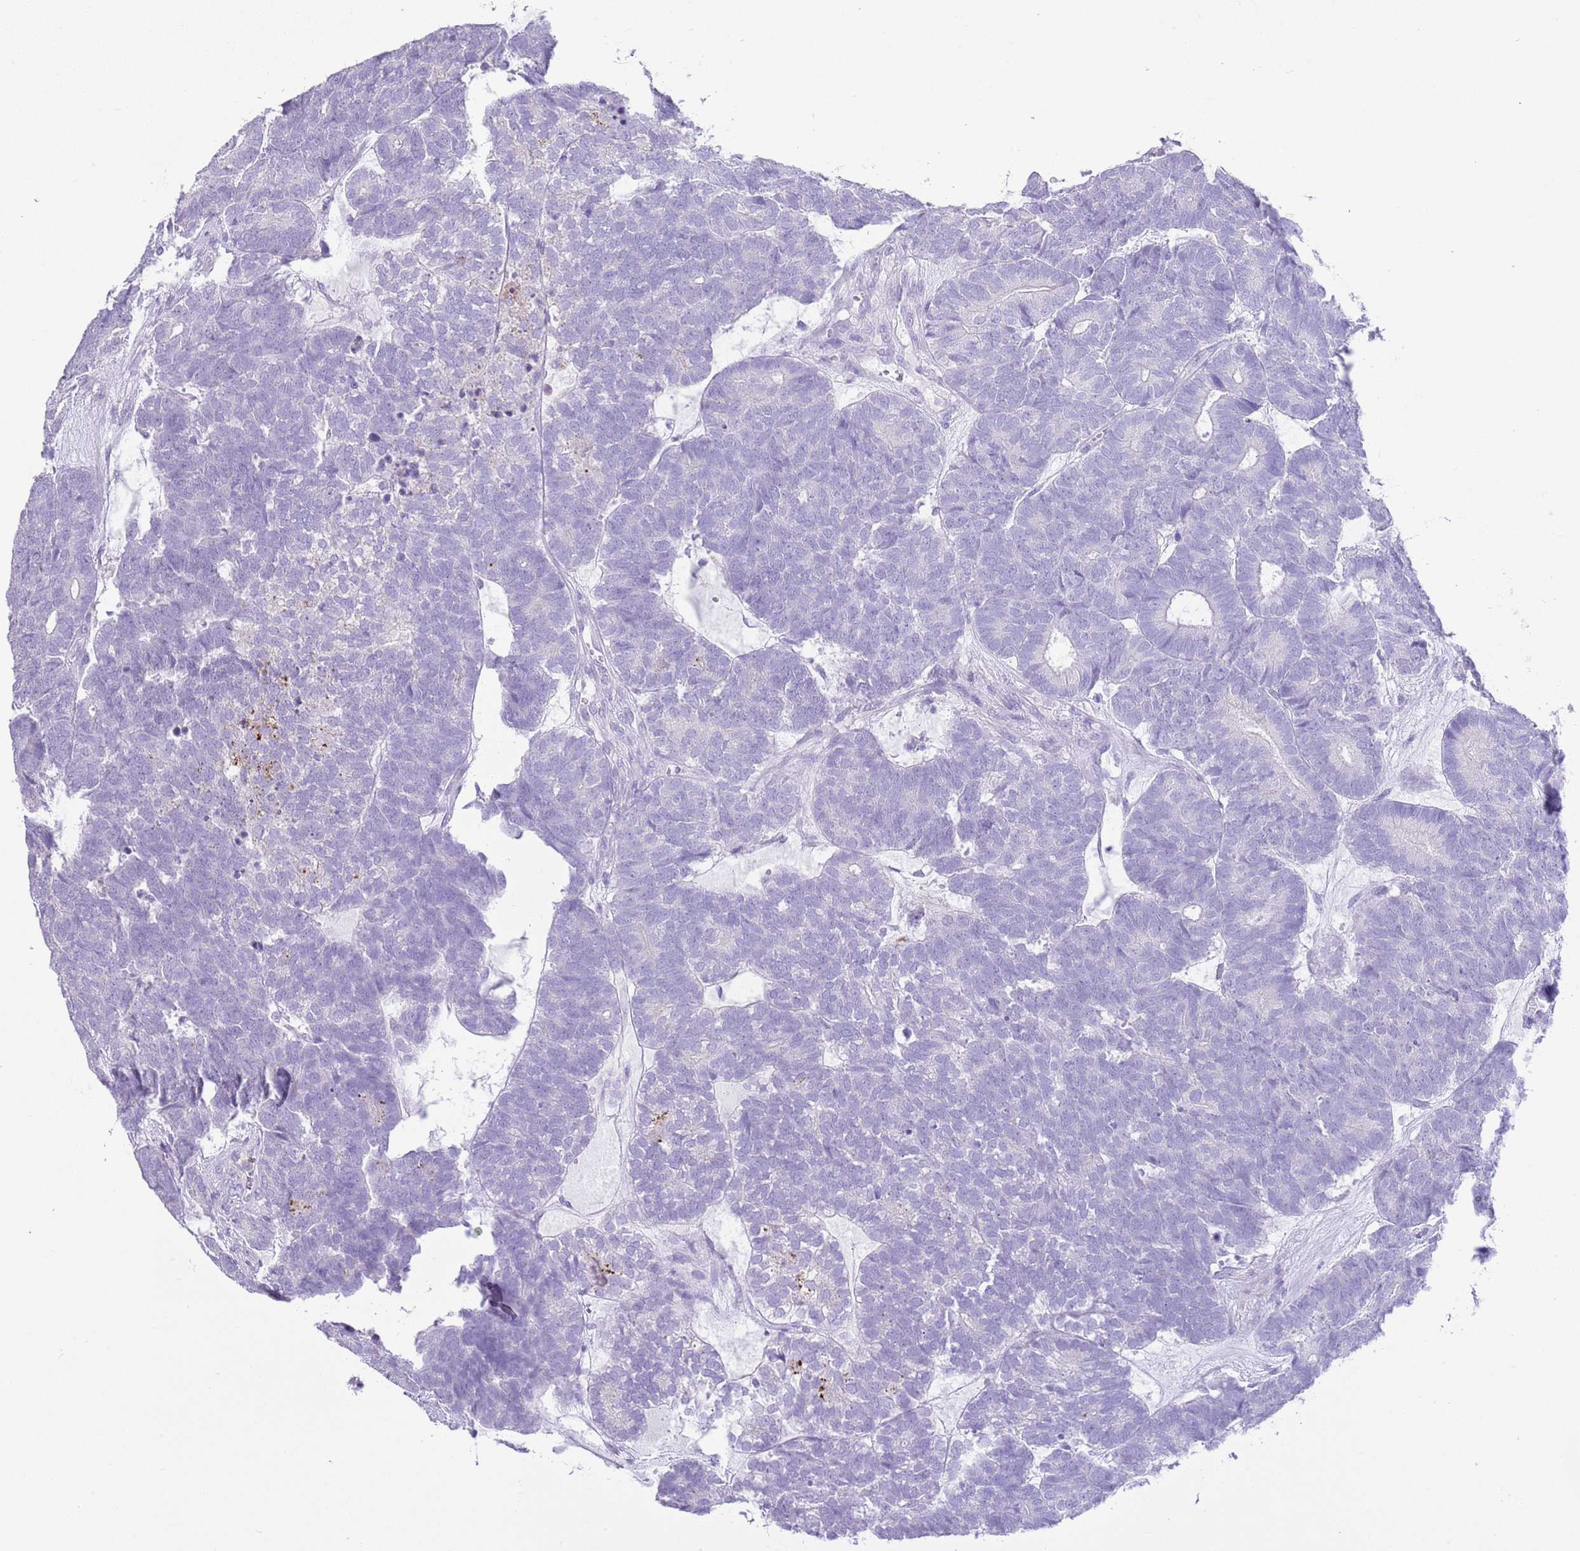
{"staining": {"intensity": "negative", "quantity": "none", "location": "none"}, "tissue": "head and neck cancer", "cell_type": "Tumor cells", "image_type": "cancer", "snomed": [{"axis": "morphology", "description": "Adenocarcinoma, NOS"}, {"axis": "topography", "description": "Head-Neck"}], "caption": "Immunohistochemistry histopathology image of neoplastic tissue: human head and neck adenocarcinoma stained with DAB (3,3'-diaminobenzidine) reveals no significant protein expression in tumor cells. Brightfield microscopy of IHC stained with DAB (3,3'-diaminobenzidine) (brown) and hematoxylin (blue), captured at high magnification.", "gene": "OR2Z1", "patient": {"sex": "female", "age": 81}}